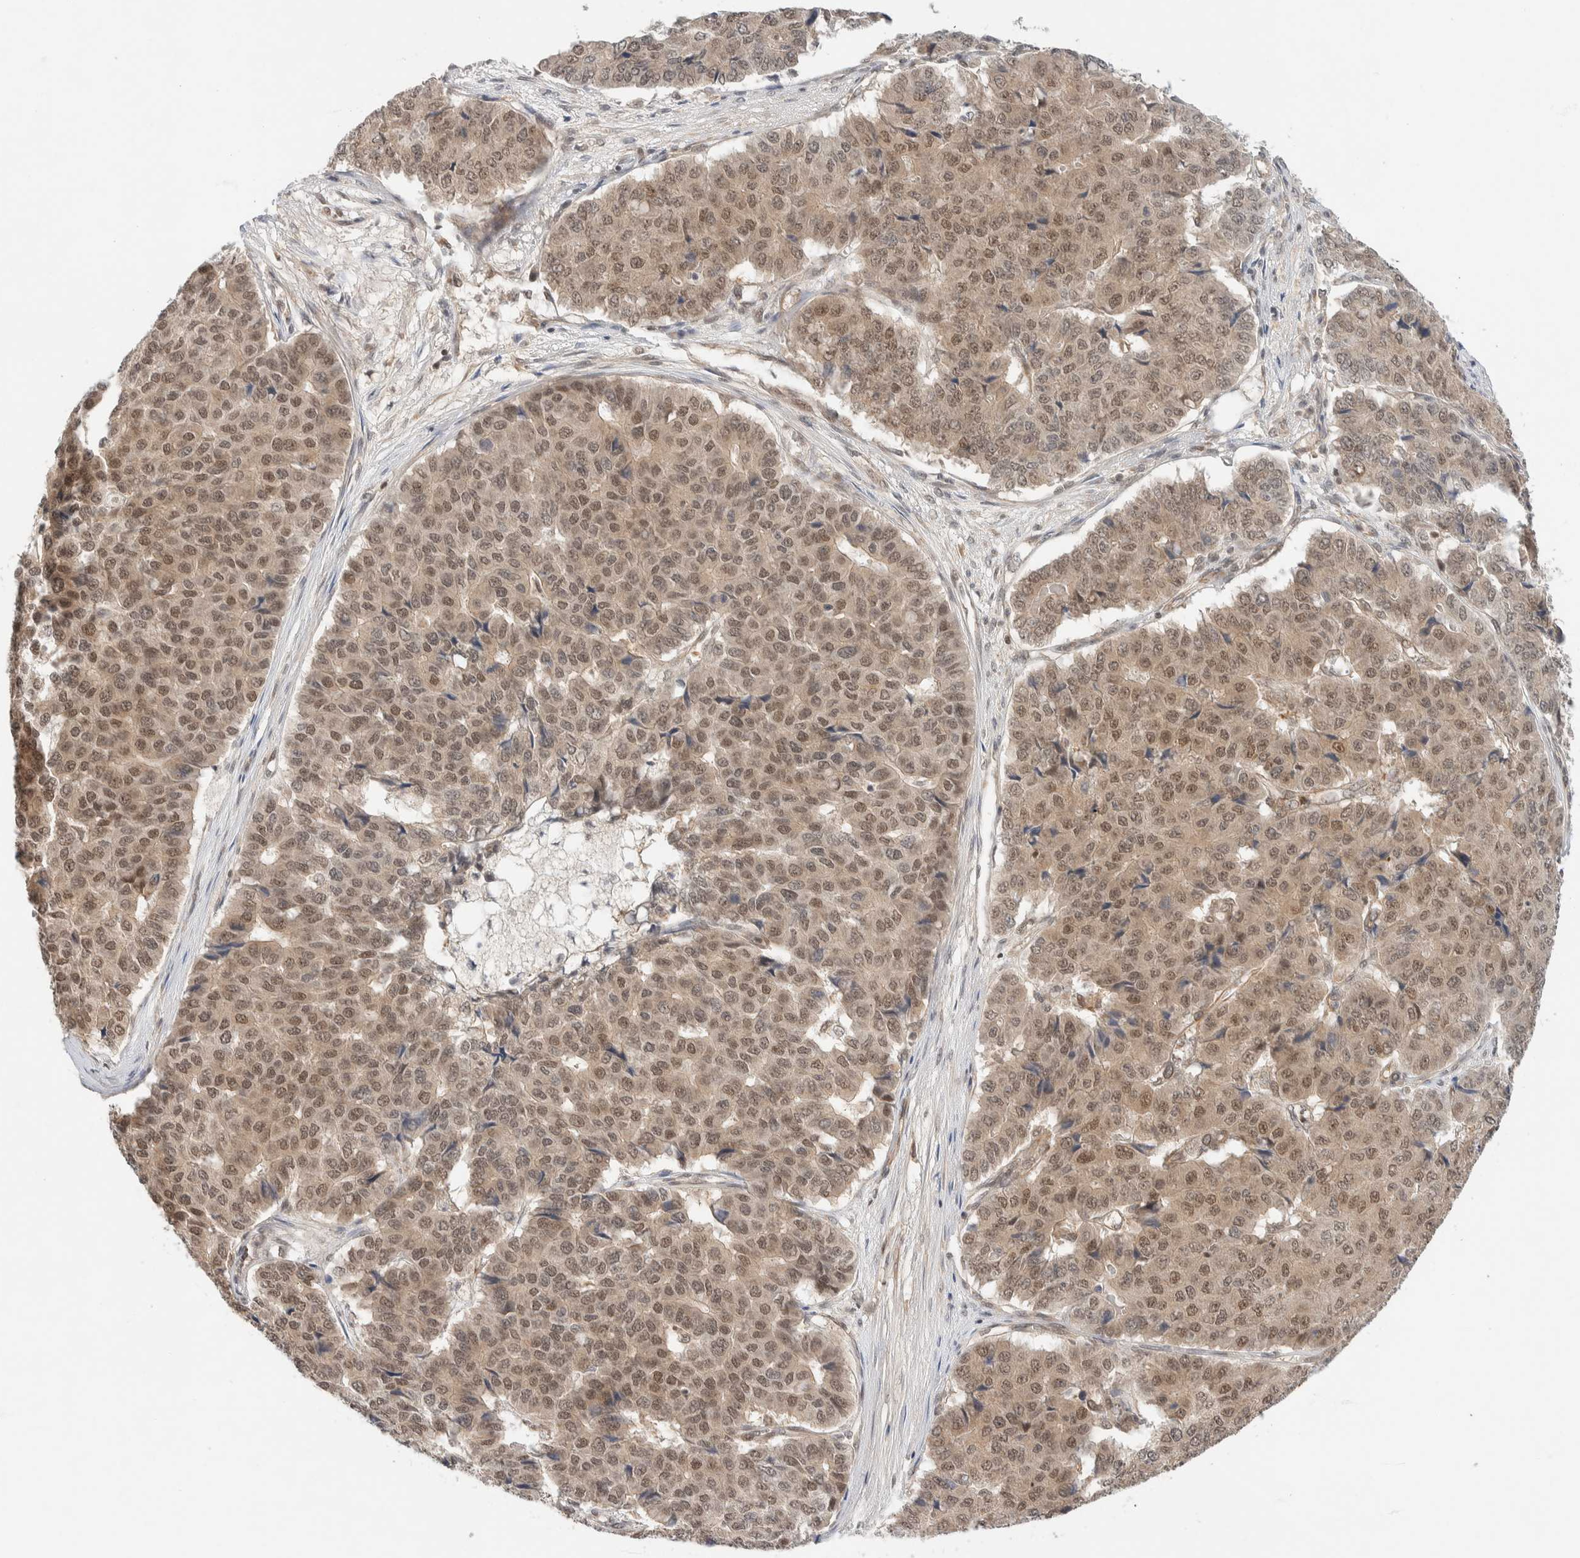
{"staining": {"intensity": "weak", "quantity": ">75%", "location": "cytoplasmic/membranous,nuclear"}, "tissue": "pancreatic cancer", "cell_type": "Tumor cells", "image_type": "cancer", "snomed": [{"axis": "morphology", "description": "Adenocarcinoma, NOS"}, {"axis": "topography", "description": "Pancreas"}], "caption": "Adenocarcinoma (pancreatic) was stained to show a protein in brown. There is low levels of weak cytoplasmic/membranous and nuclear expression in about >75% of tumor cells. (Stains: DAB in brown, nuclei in blue, Microscopy: brightfield microscopy at high magnification).", "gene": "C8orf76", "patient": {"sex": "male", "age": 50}}